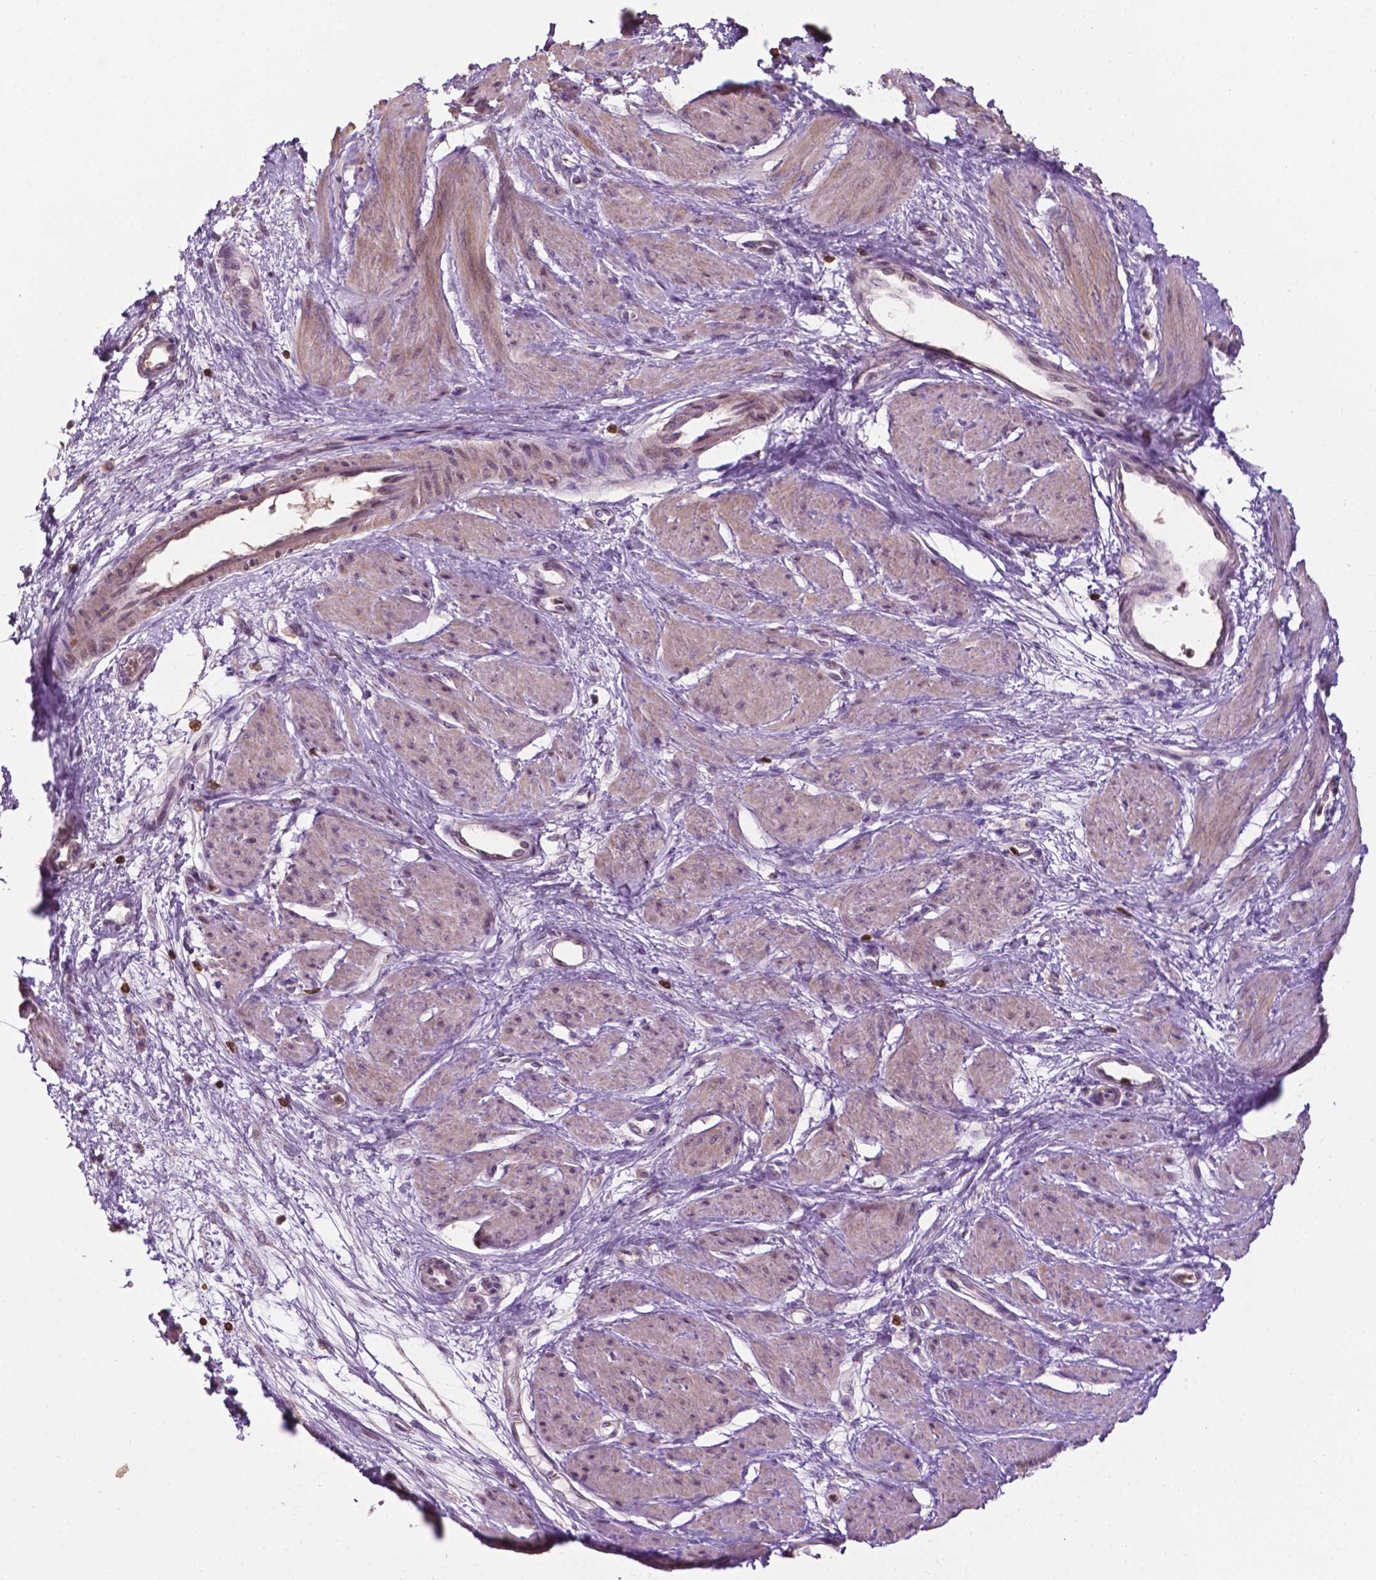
{"staining": {"intensity": "weak", "quantity": "25%-75%", "location": "cytoplasmic/membranous"}, "tissue": "smooth muscle", "cell_type": "Smooth muscle cells", "image_type": "normal", "snomed": [{"axis": "morphology", "description": "Normal tissue, NOS"}, {"axis": "topography", "description": "Smooth muscle"}, {"axis": "topography", "description": "Uterus"}], "caption": "Weak cytoplasmic/membranous positivity for a protein is identified in approximately 25%-75% of smooth muscle cells of normal smooth muscle using IHC.", "gene": "TBC1D10C", "patient": {"sex": "female", "age": 39}}